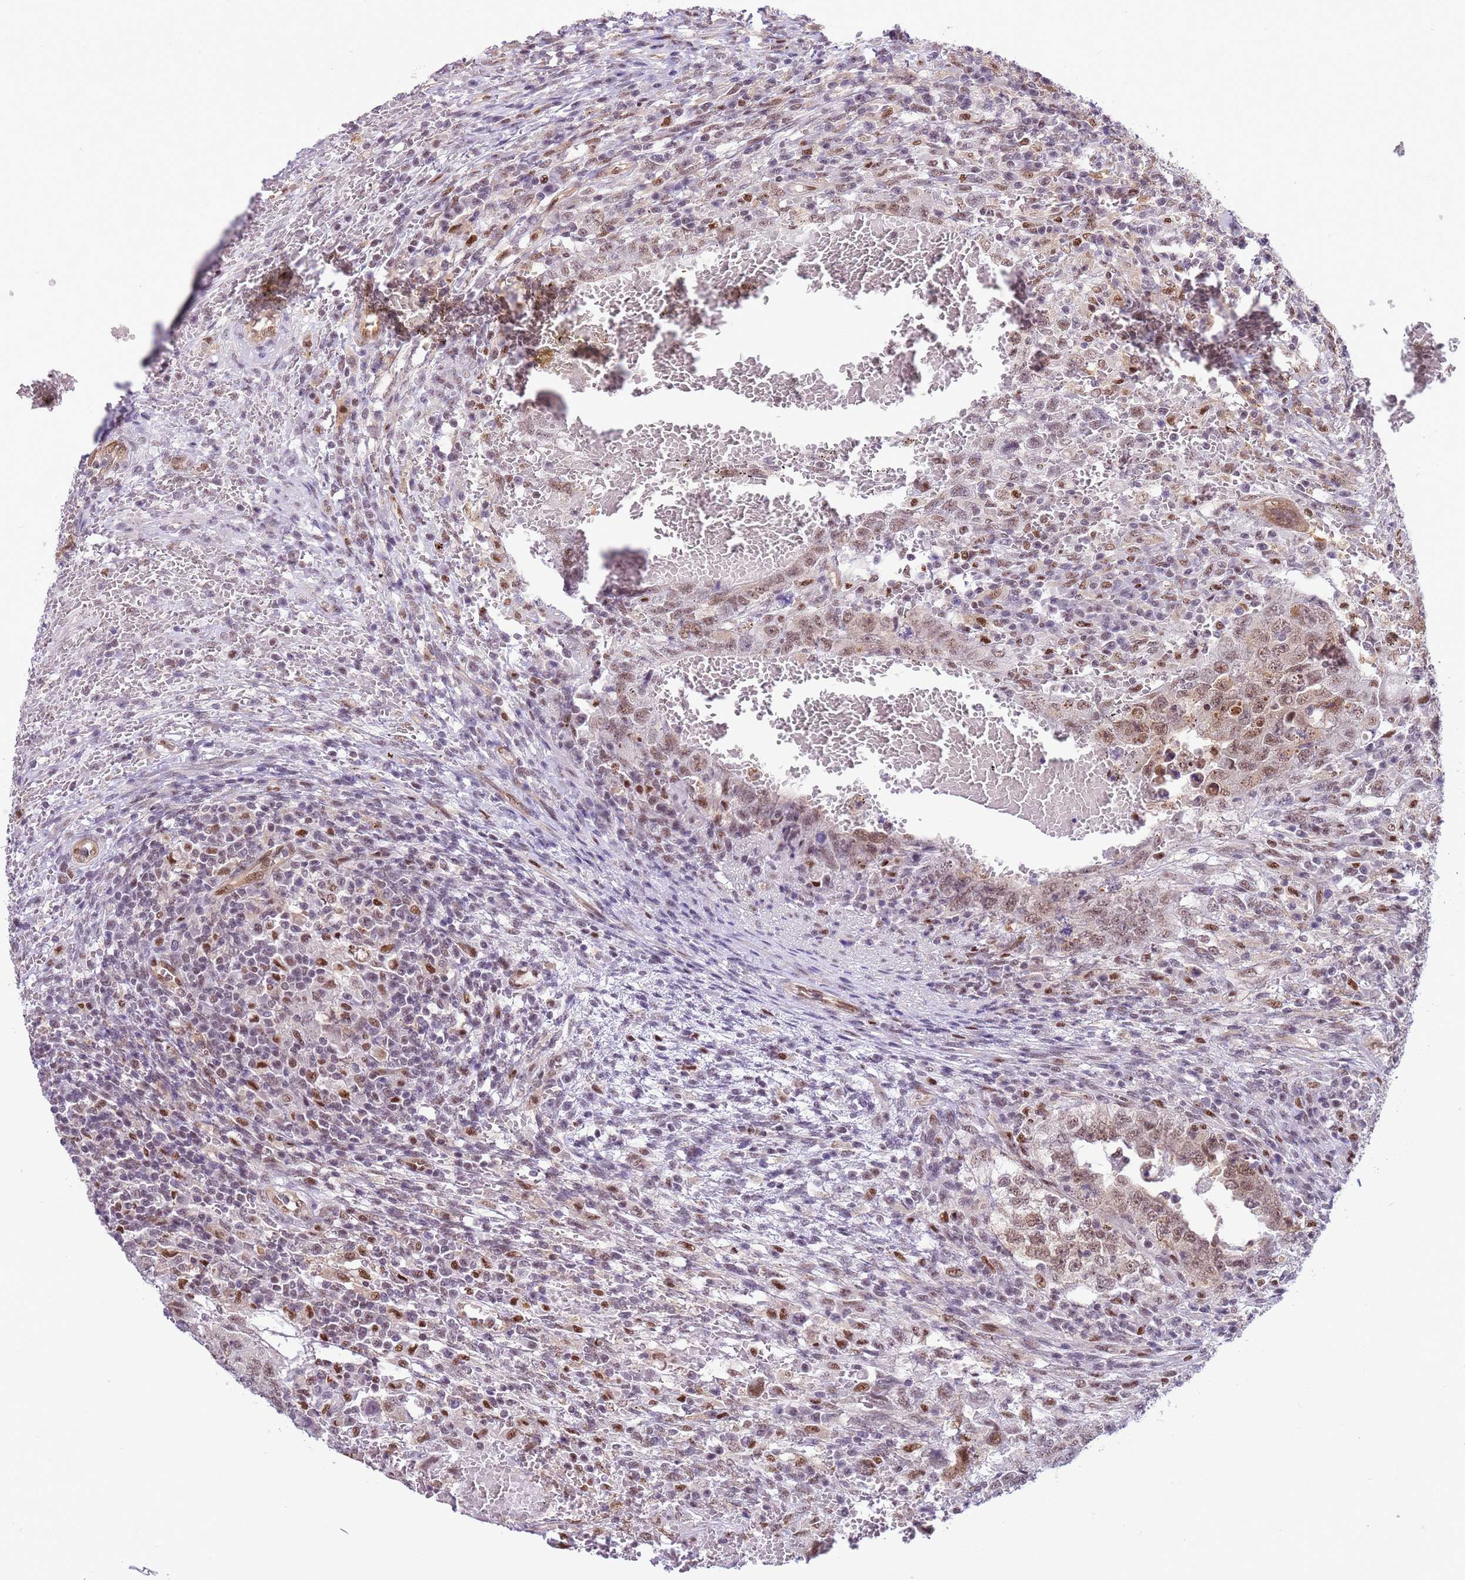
{"staining": {"intensity": "moderate", "quantity": ">75%", "location": "nuclear"}, "tissue": "testis cancer", "cell_type": "Tumor cells", "image_type": "cancer", "snomed": [{"axis": "morphology", "description": "Carcinoma, Embryonal, NOS"}, {"axis": "topography", "description": "Testis"}], "caption": "The image demonstrates a brown stain indicating the presence of a protein in the nuclear of tumor cells in embryonal carcinoma (testis).", "gene": "PRPF6", "patient": {"sex": "male", "age": 26}}